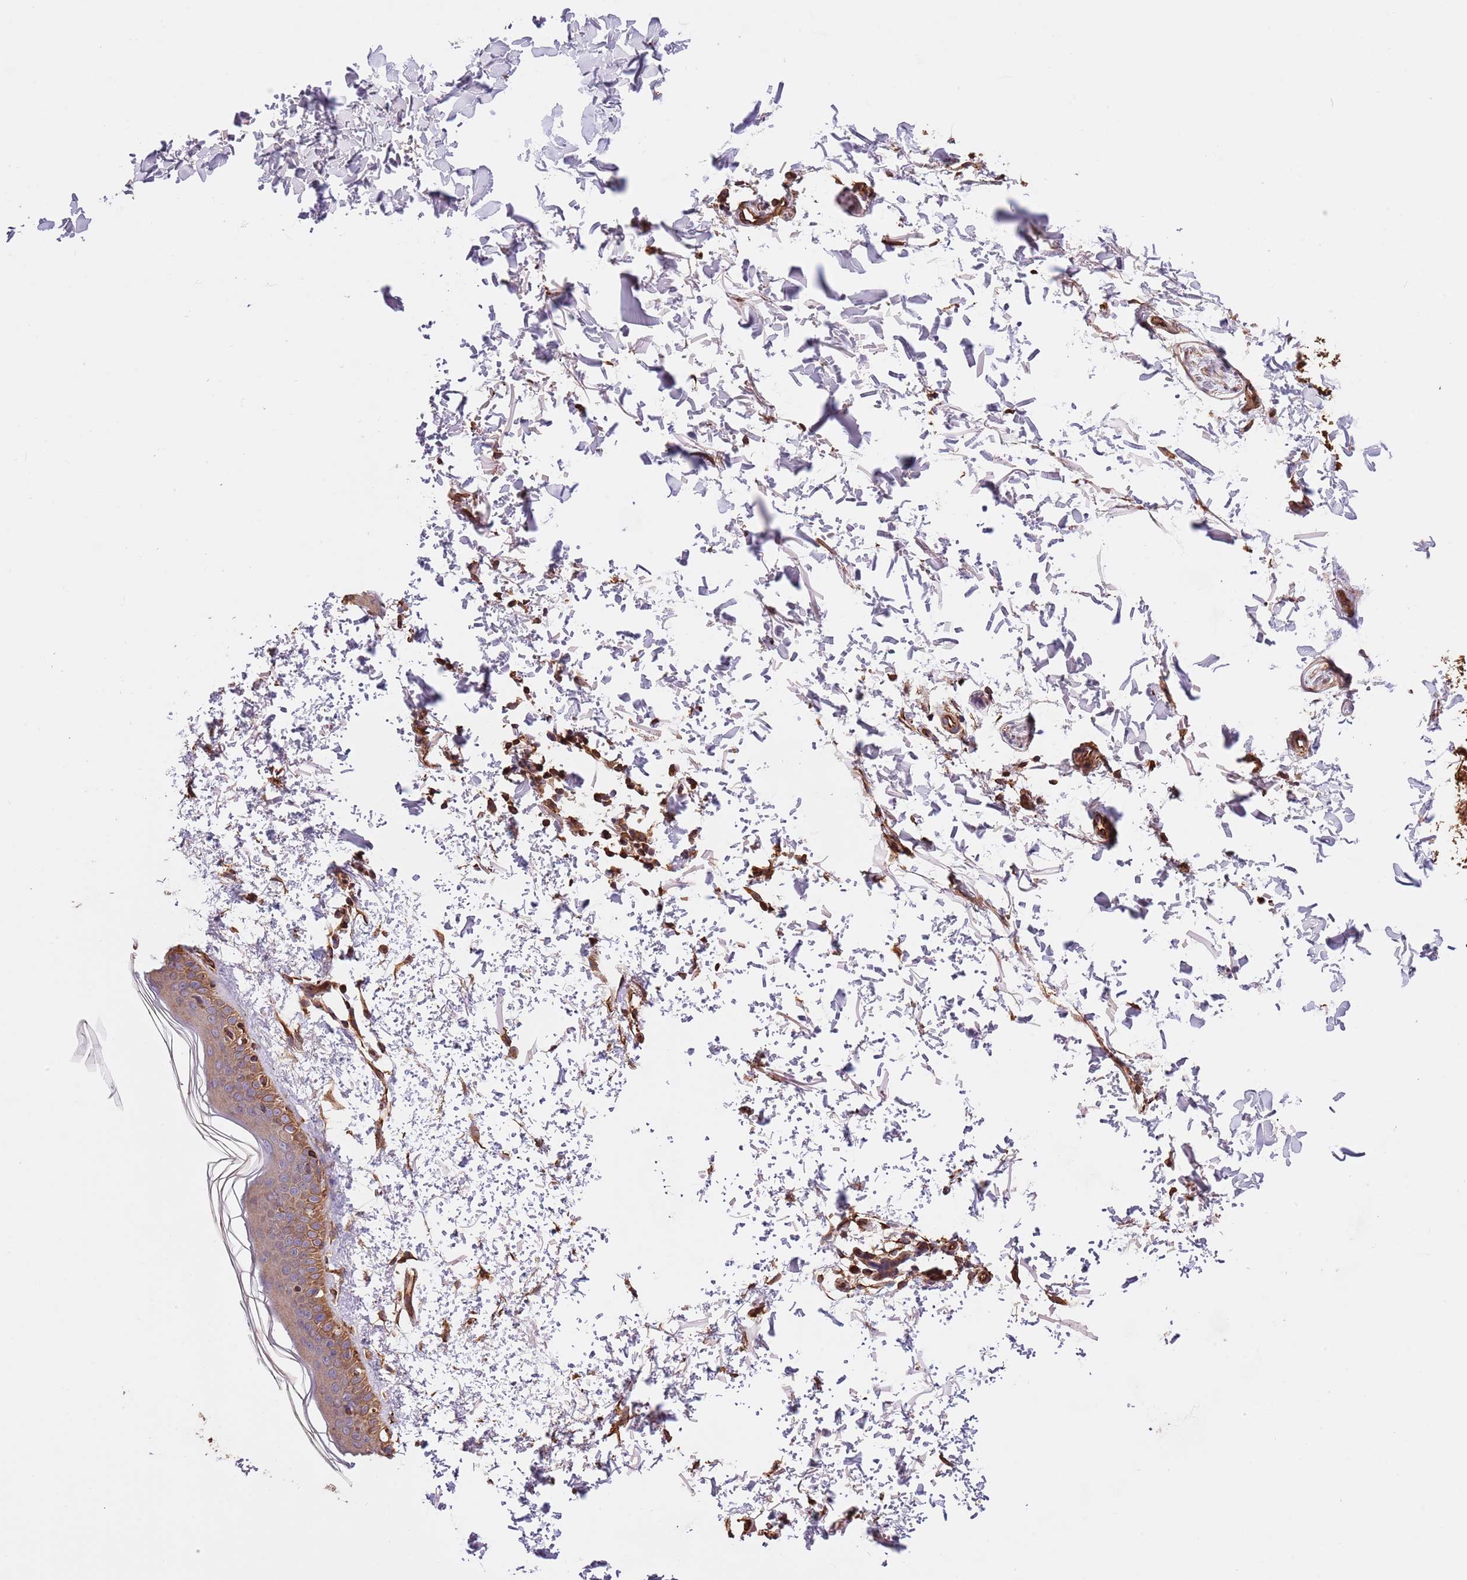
{"staining": {"intensity": "moderate", "quantity": ">75%", "location": "cytoplasmic/membranous"}, "tissue": "skin", "cell_type": "Fibroblasts", "image_type": "normal", "snomed": [{"axis": "morphology", "description": "Normal tissue, NOS"}, {"axis": "topography", "description": "Skin"}], "caption": "Protein staining of unremarkable skin displays moderate cytoplasmic/membranous expression in about >75% of fibroblasts.", "gene": "FAM89B", "patient": {"sex": "male", "age": 66}}